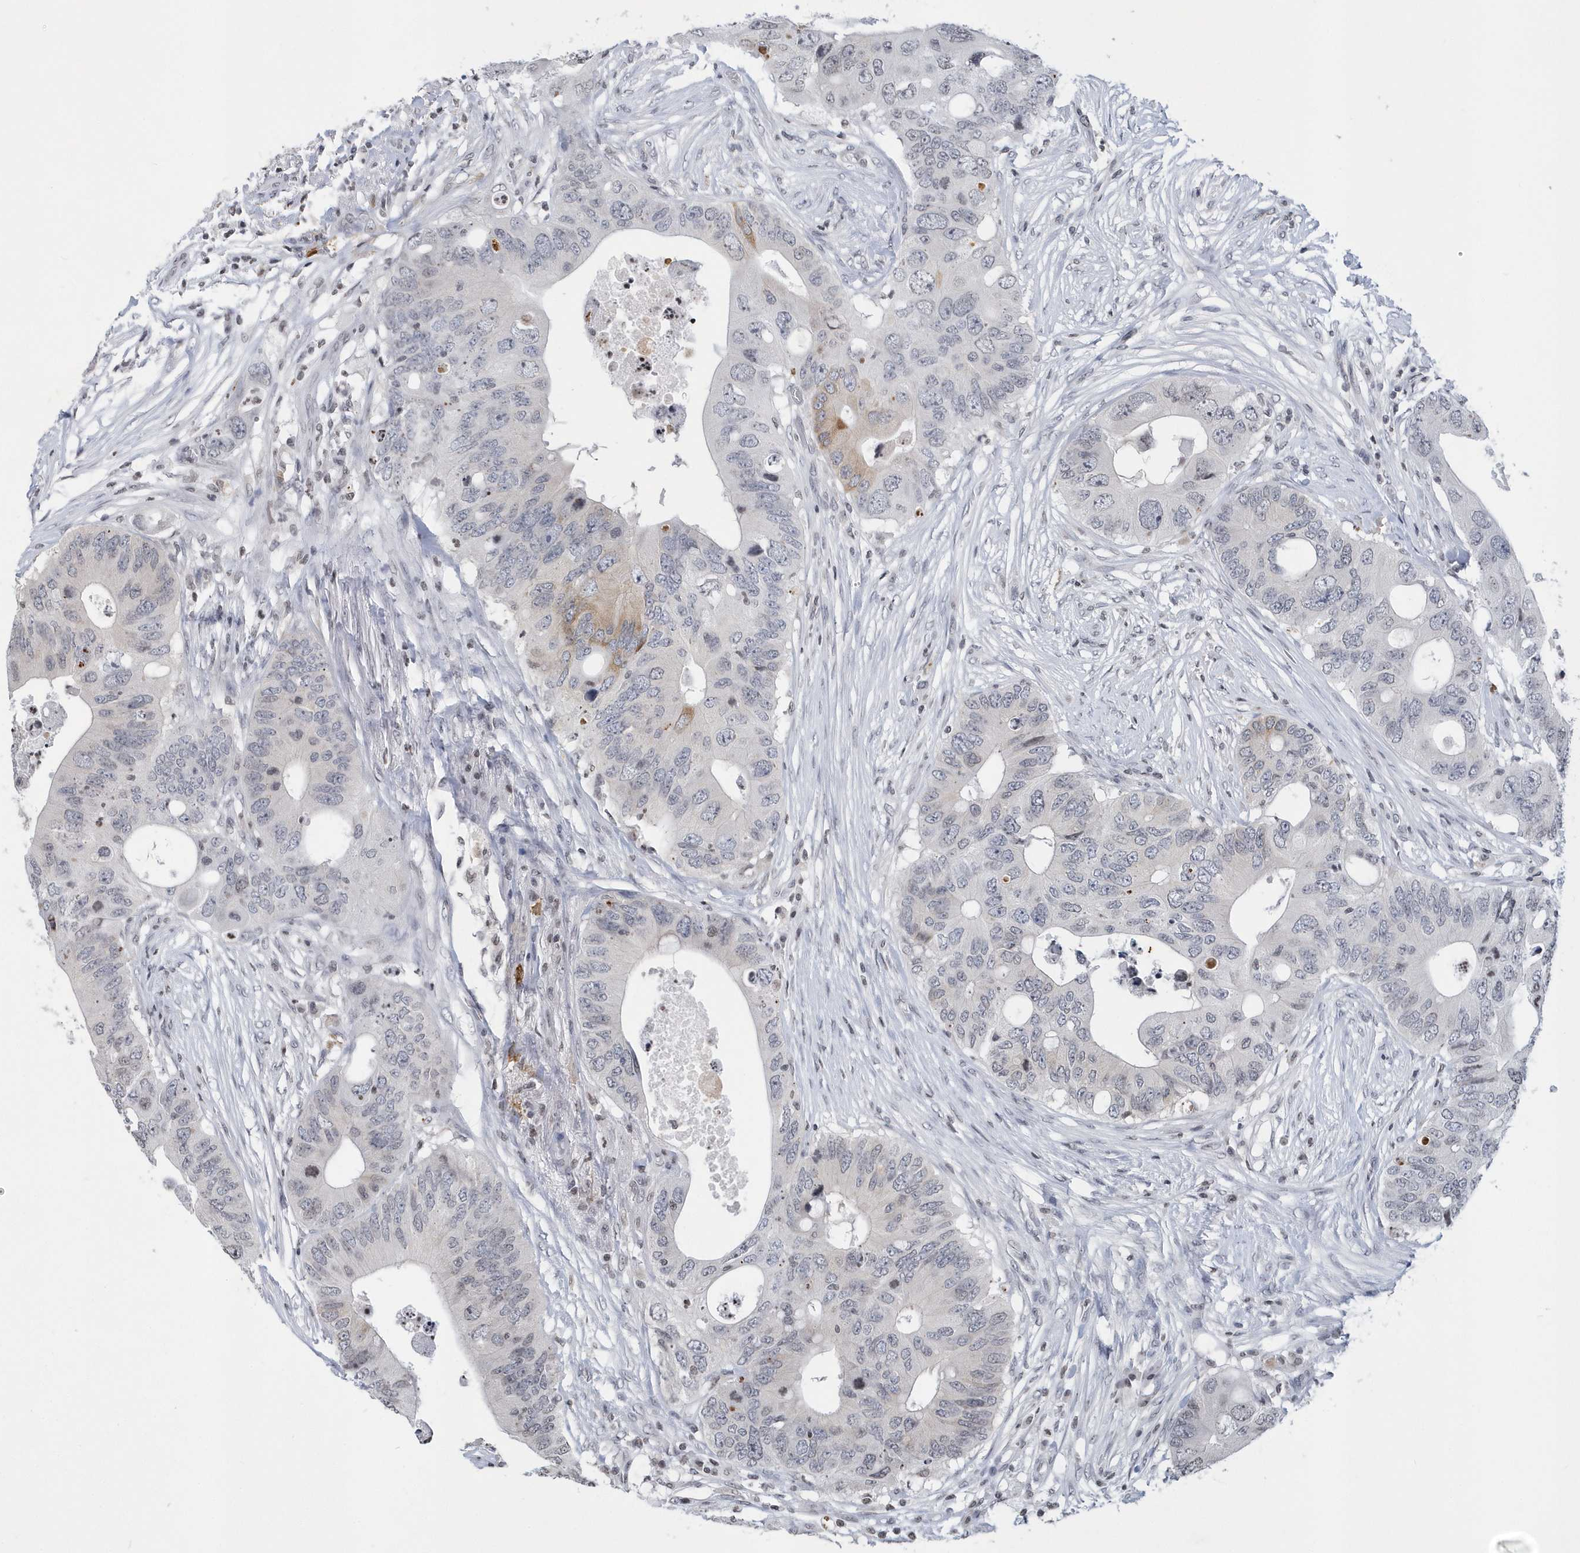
{"staining": {"intensity": "weak", "quantity": "<25%", "location": "cytoplasmic/membranous"}, "tissue": "colorectal cancer", "cell_type": "Tumor cells", "image_type": "cancer", "snomed": [{"axis": "morphology", "description": "Adenocarcinoma, NOS"}, {"axis": "topography", "description": "Colon"}], "caption": "This is a micrograph of immunohistochemistry (IHC) staining of adenocarcinoma (colorectal), which shows no positivity in tumor cells.", "gene": "VWA5B2", "patient": {"sex": "male", "age": 71}}